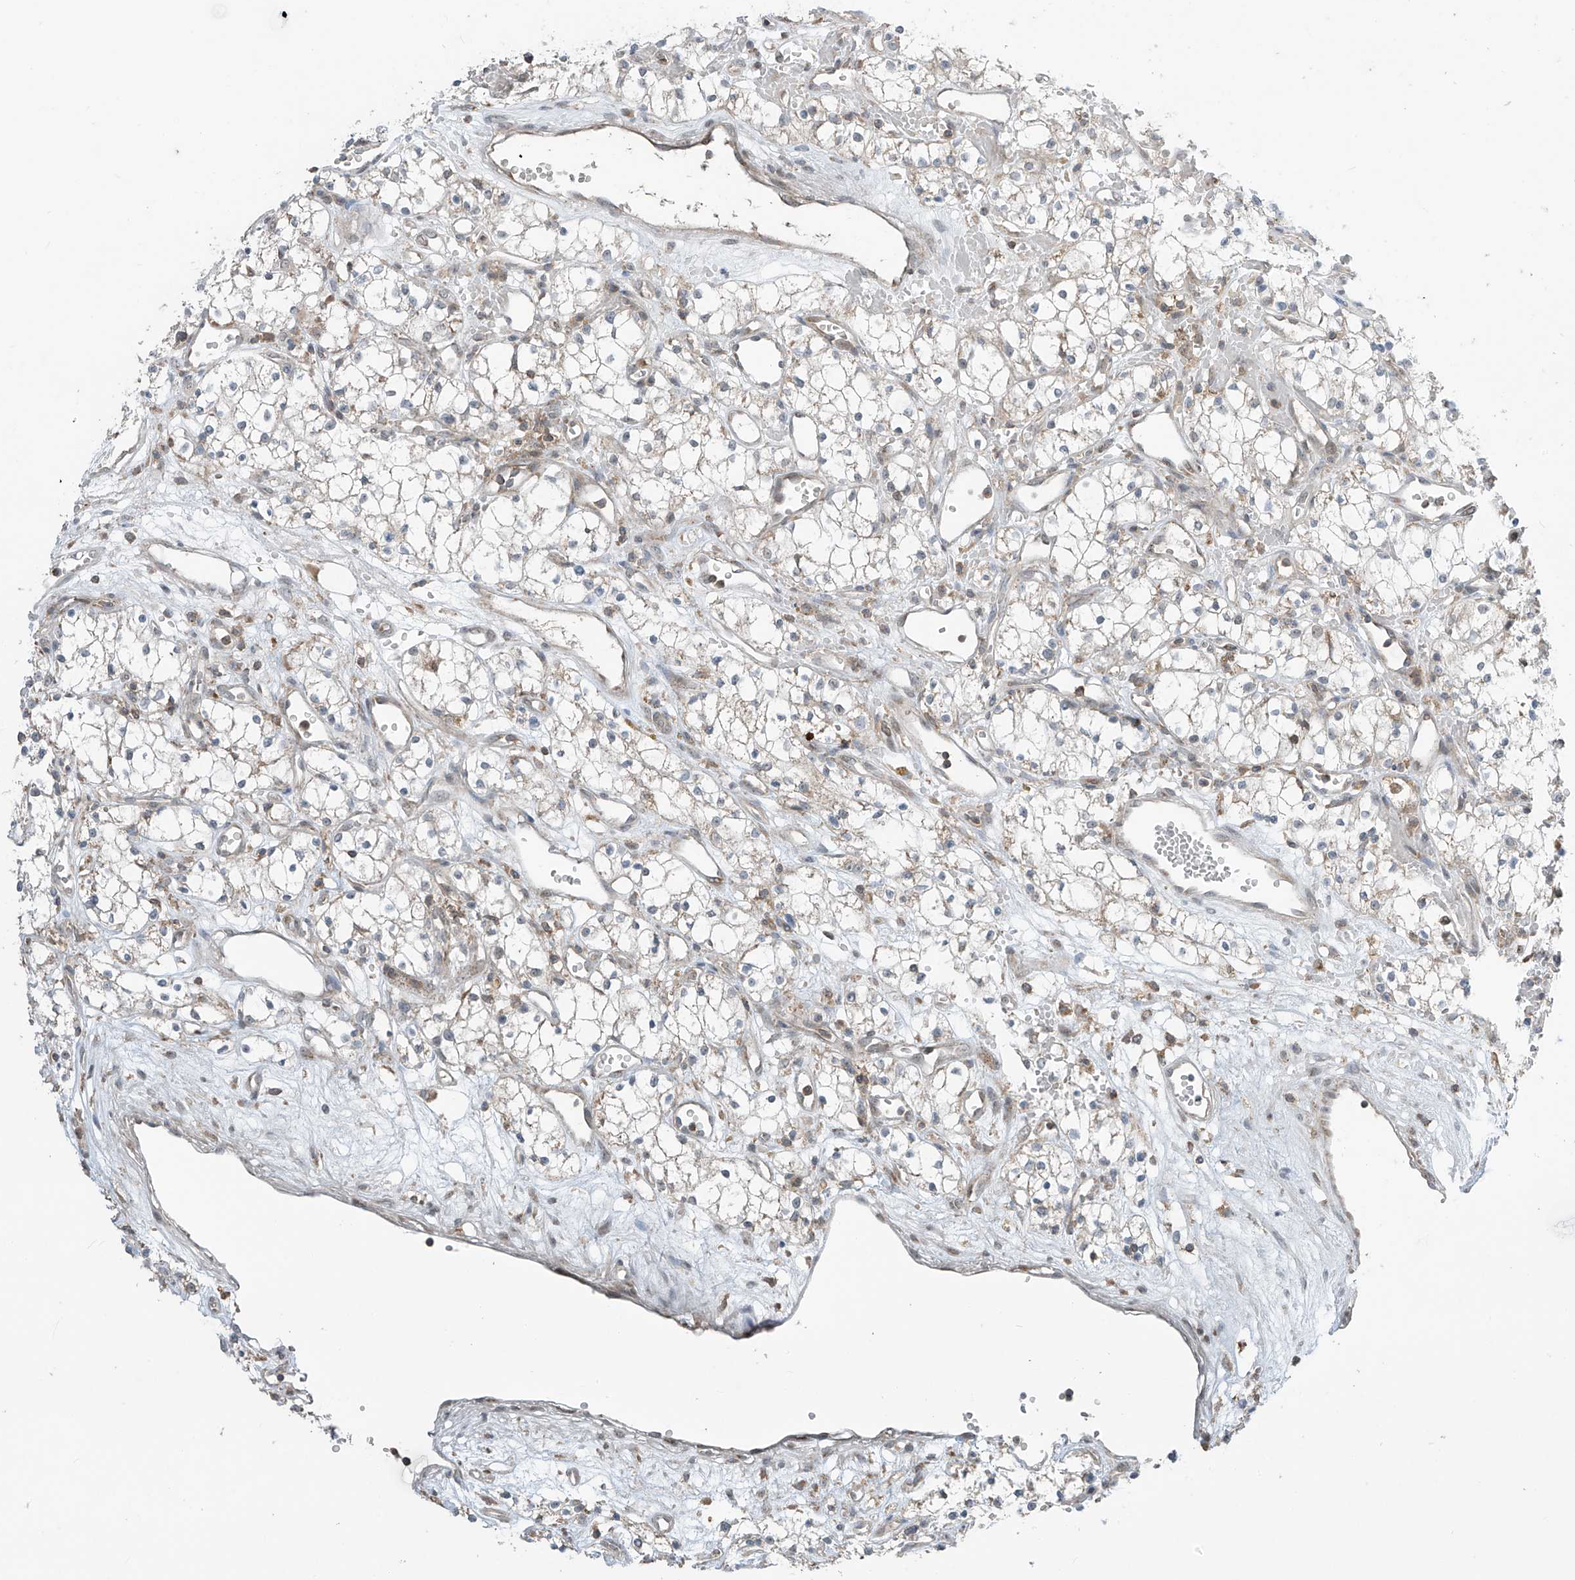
{"staining": {"intensity": "negative", "quantity": "none", "location": "none"}, "tissue": "renal cancer", "cell_type": "Tumor cells", "image_type": "cancer", "snomed": [{"axis": "morphology", "description": "Adenocarcinoma, NOS"}, {"axis": "topography", "description": "Kidney"}], "caption": "A high-resolution image shows immunohistochemistry (IHC) staining of renal cancer, which exhibits no significant positivity in tumor cells. The staining was performed using DAB (3,3'-diaminobenzidine) to visualize the protein expression in brown, while the nuclei were stained in blue with hematoxylin (Magnification: 20x).", "gene": "PARVG", "patient": {"sex": "male", "age": 59}}